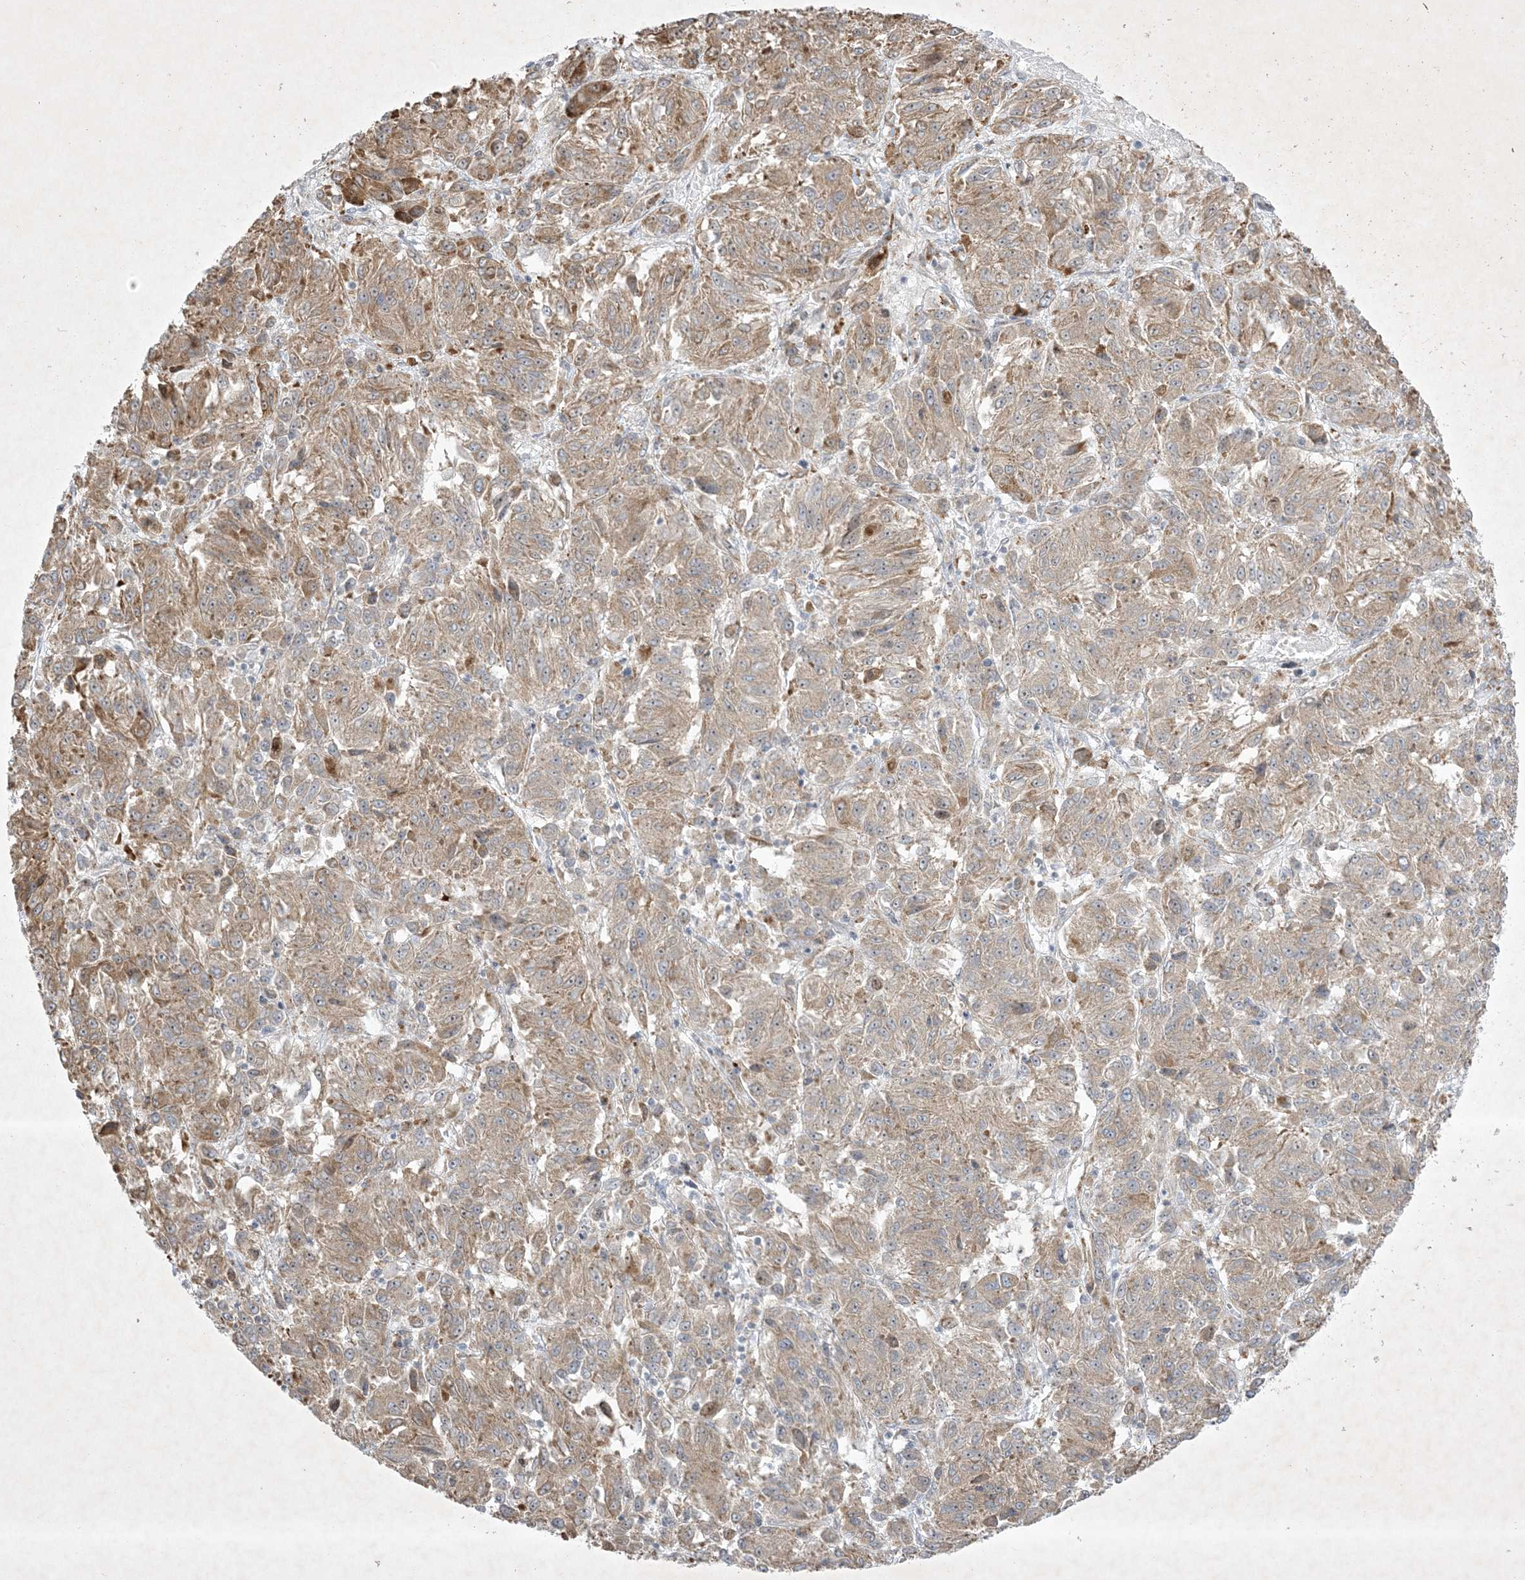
{"staining": {"intensity": "moderate", "quantity": ">75%", "location": "cytoplasmic/membranous"}, "tissue": "melanoma", "cell_type": "Tumor cells", "image_type": "cancer", "snomed": [{"axis": "morphology", "description": "Malignant melanoma, Metastatic site"}, {"axis": "topography", "description": "Lung"}], "caption": "Human melanoma stained with a protein marker displays moderate staining in tumor cells.", "gene": "SOGA3", "patient": {"sex": "male", "age": 64}}